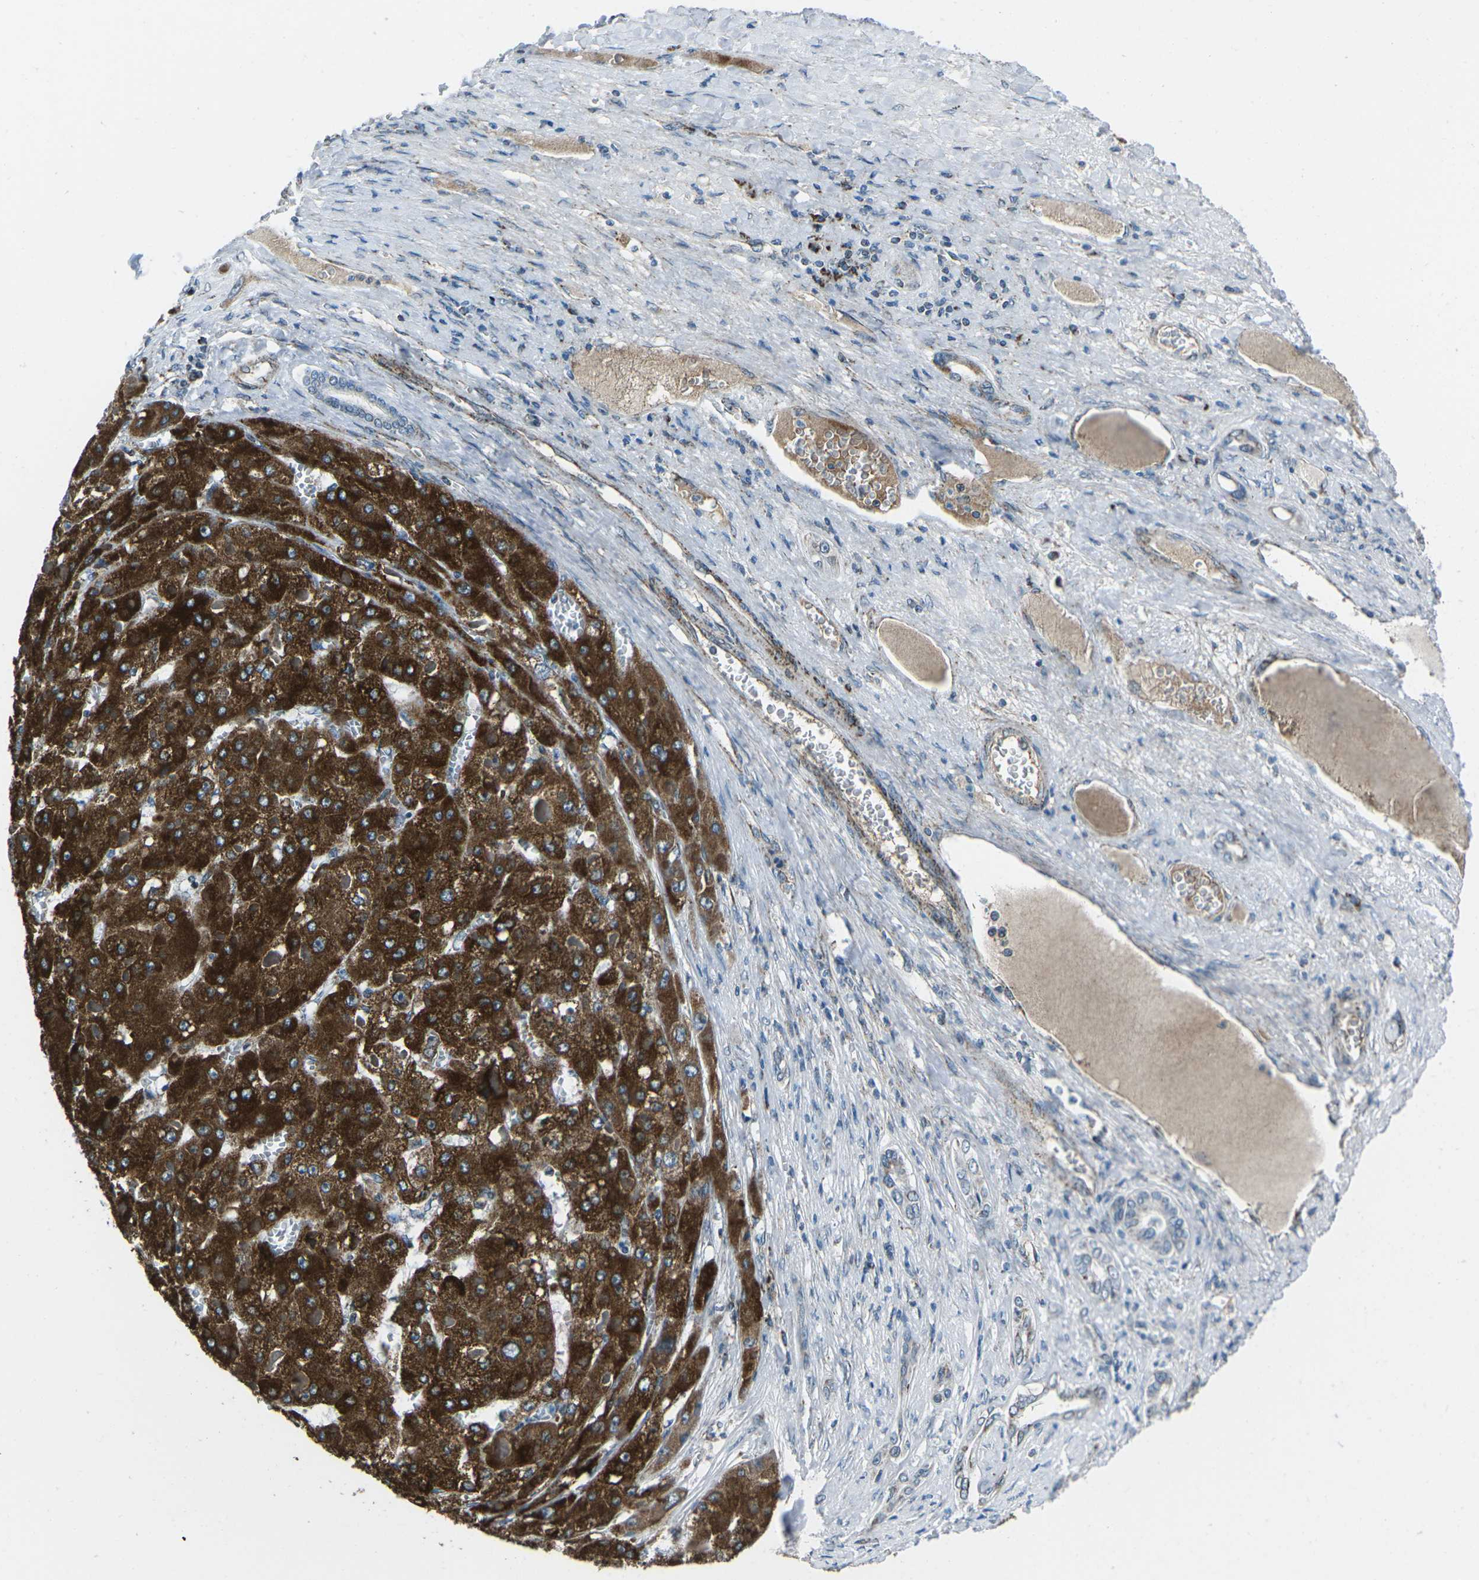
{"staining": {"intensity": "strong", "quantity": ">75%", "location": "cytoplasmic/membranous"}, "tissue": "liver cancer", "cell_type": "Tumor cells", "image_type": "cancer", "snomed": [{"axis": "morphology", "description": "Carcinoma, Hepatocellular, NOS"}, {"axis": "topography", "description": "Liver"}], "caption": "High-power microscopy captured an immunohistochemistry (IHC) micrograph of liver cancer (hepatocellular carcinoma), revealing strong cytoplasmic/membranous staining in about >75% of tumor cells.", "gene": "RFESD", "patient": {"sex": "female", "age": 73}}